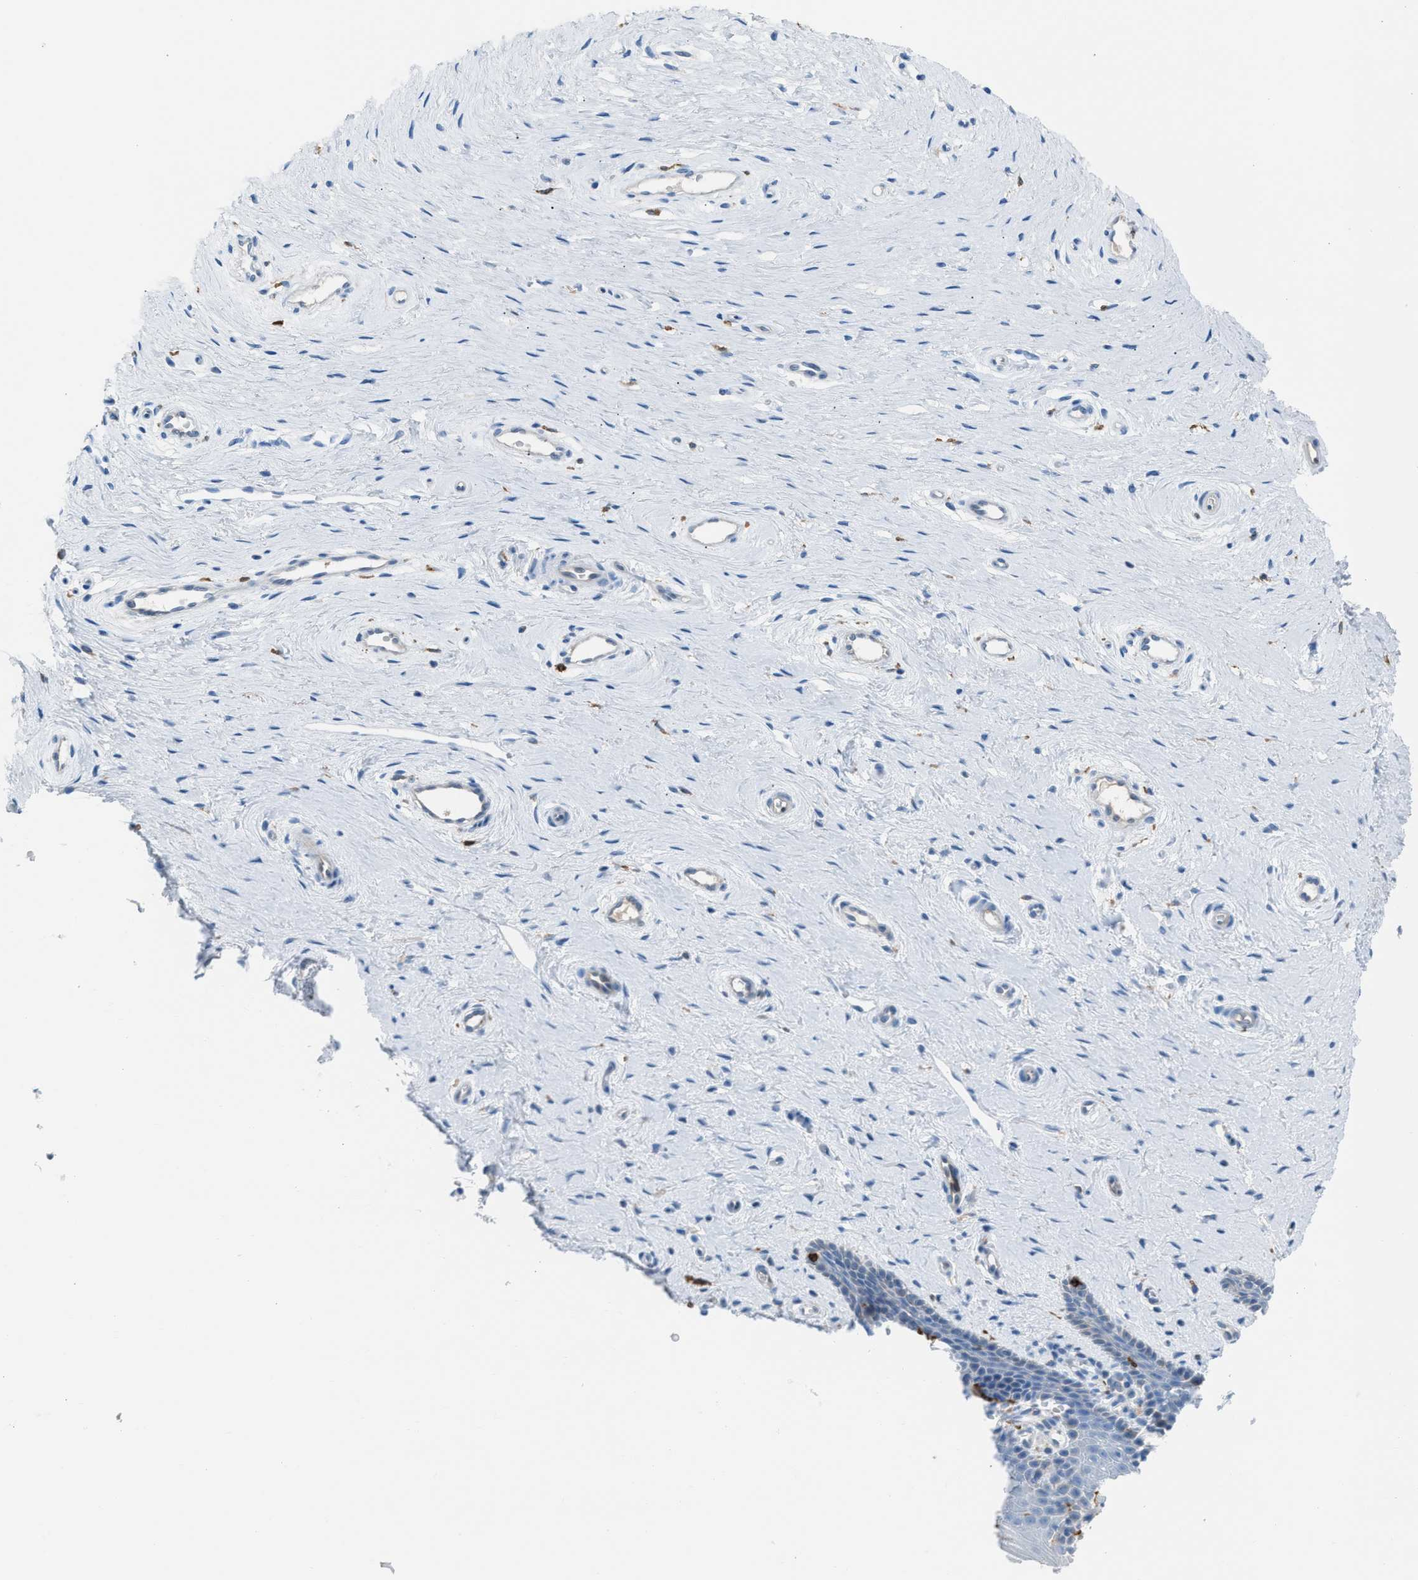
{"staining": {"intensity": "weak", "quantity": "<25%", "location": "cytoplasmic/membranous"}, "tissue": "cervix", "cell_type": "Squamous epithelial cells", "image_type": "normal", "snomed": [{"axis": "morphology", "description": "Normal tissue, NOS"}, {"axis": "topography", "description": "Cervix"}], "caption": "The histopathology image reveals no staining of squamous epithelial cells in benign cervix. The staining was performed using DAB to visualize the protein expression in brown, while the nuclei were stained in blue with hematoxylin (Magnification: 20x).", "gene": "CLEC10A", "patient": {"sex": "female", "age": 39}}